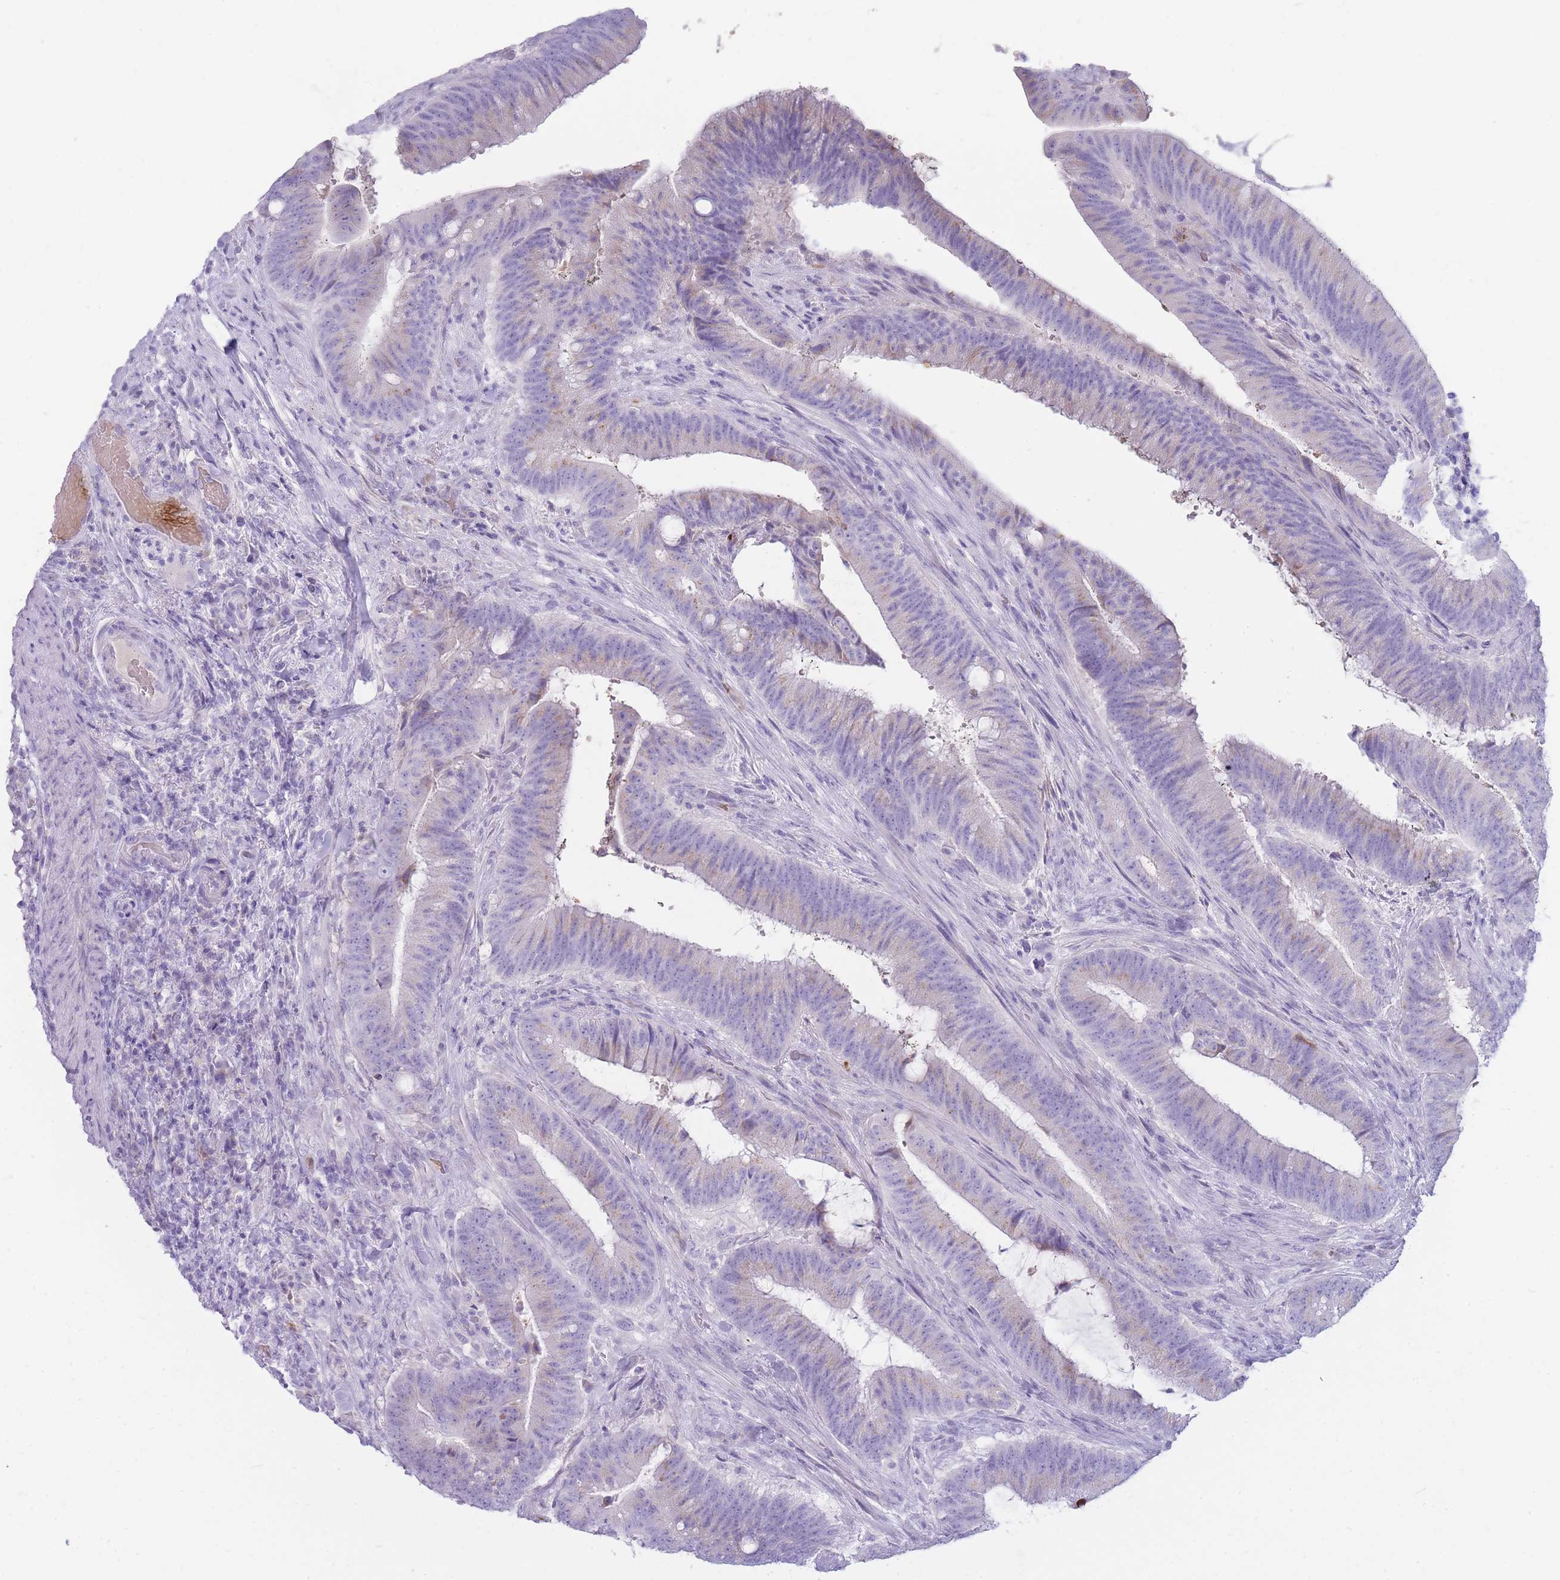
{"staining": {"intensity": "negative", "quantity": "none", "location": "none"}, "tissue": "colorectal cancer", "cell_type": "Tumor cells", "image_type": "cancer", "snomed": [{"axis": "morphology", "description": "Adenocarcinoma, NOS"}, {"axis": "topography", "description": "Colon"}], "caption": "High power microscopy micrograph of an IHC micrograph of colorectal cancer, revealing no significant expression in tumor cells.", "gene": "NKX1-2", "patient": {"sex": "female", "age": 43}}